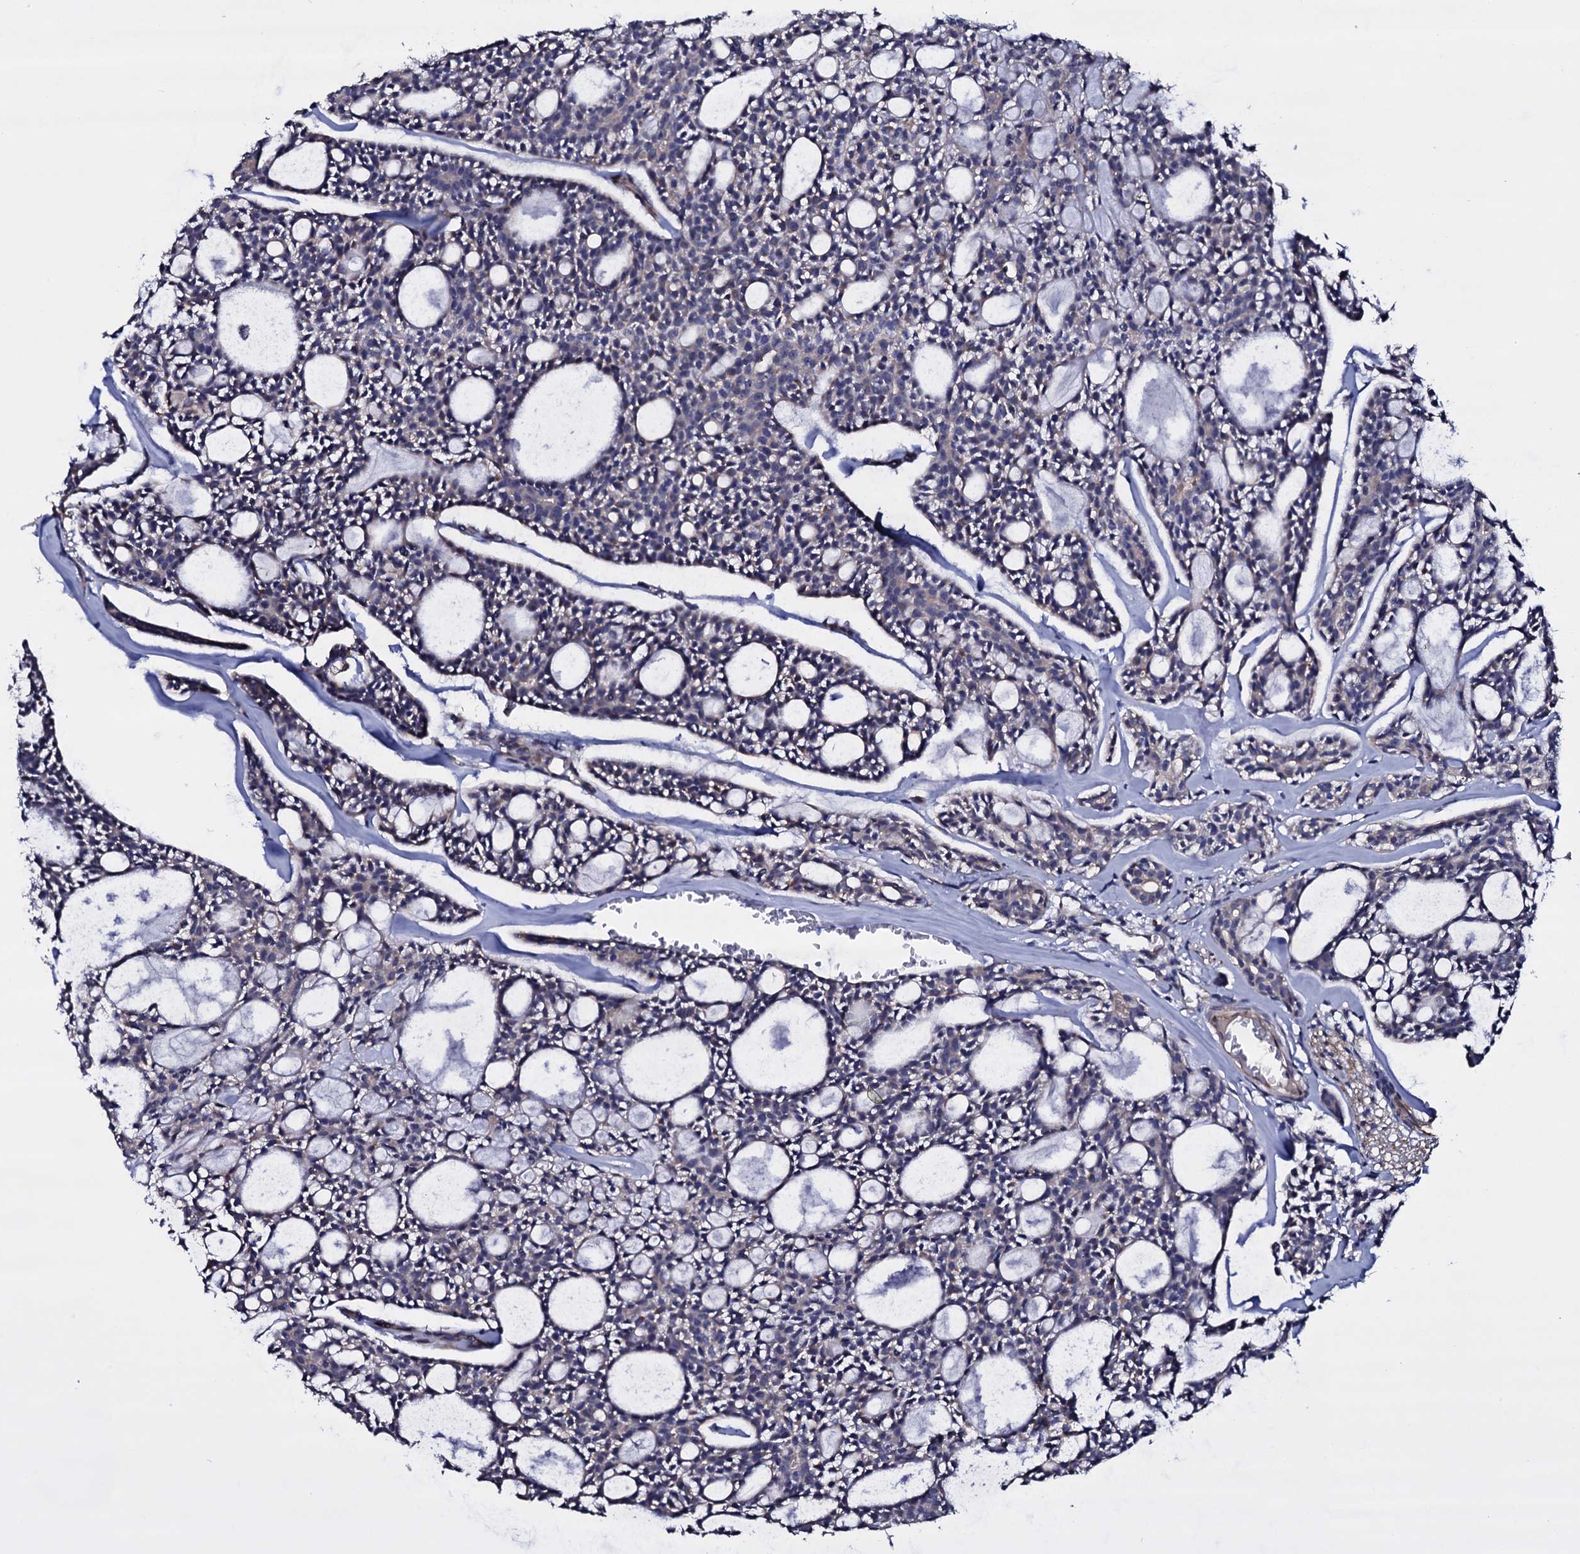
{"staining": {"intensity": "negative", "quantity": "none", "location": "none"}, "tissue": "head and neck cancer", "cell_type": "Tumor cells", "image_type": "cancer", "snomed": [{"axis": "morphology", "description": "Adenocarcinoma, NOS"}, {"axis": "topography", "description": "Salivary gland"}, {"axis": "topography", "description": "Head-Neck"}], "caption": "Tumor cells are negative for protein expression in human adenocarcinoma (head and neck).", "gene": "BCL2L14", "patient": {"sex": "male", "age": 55}}